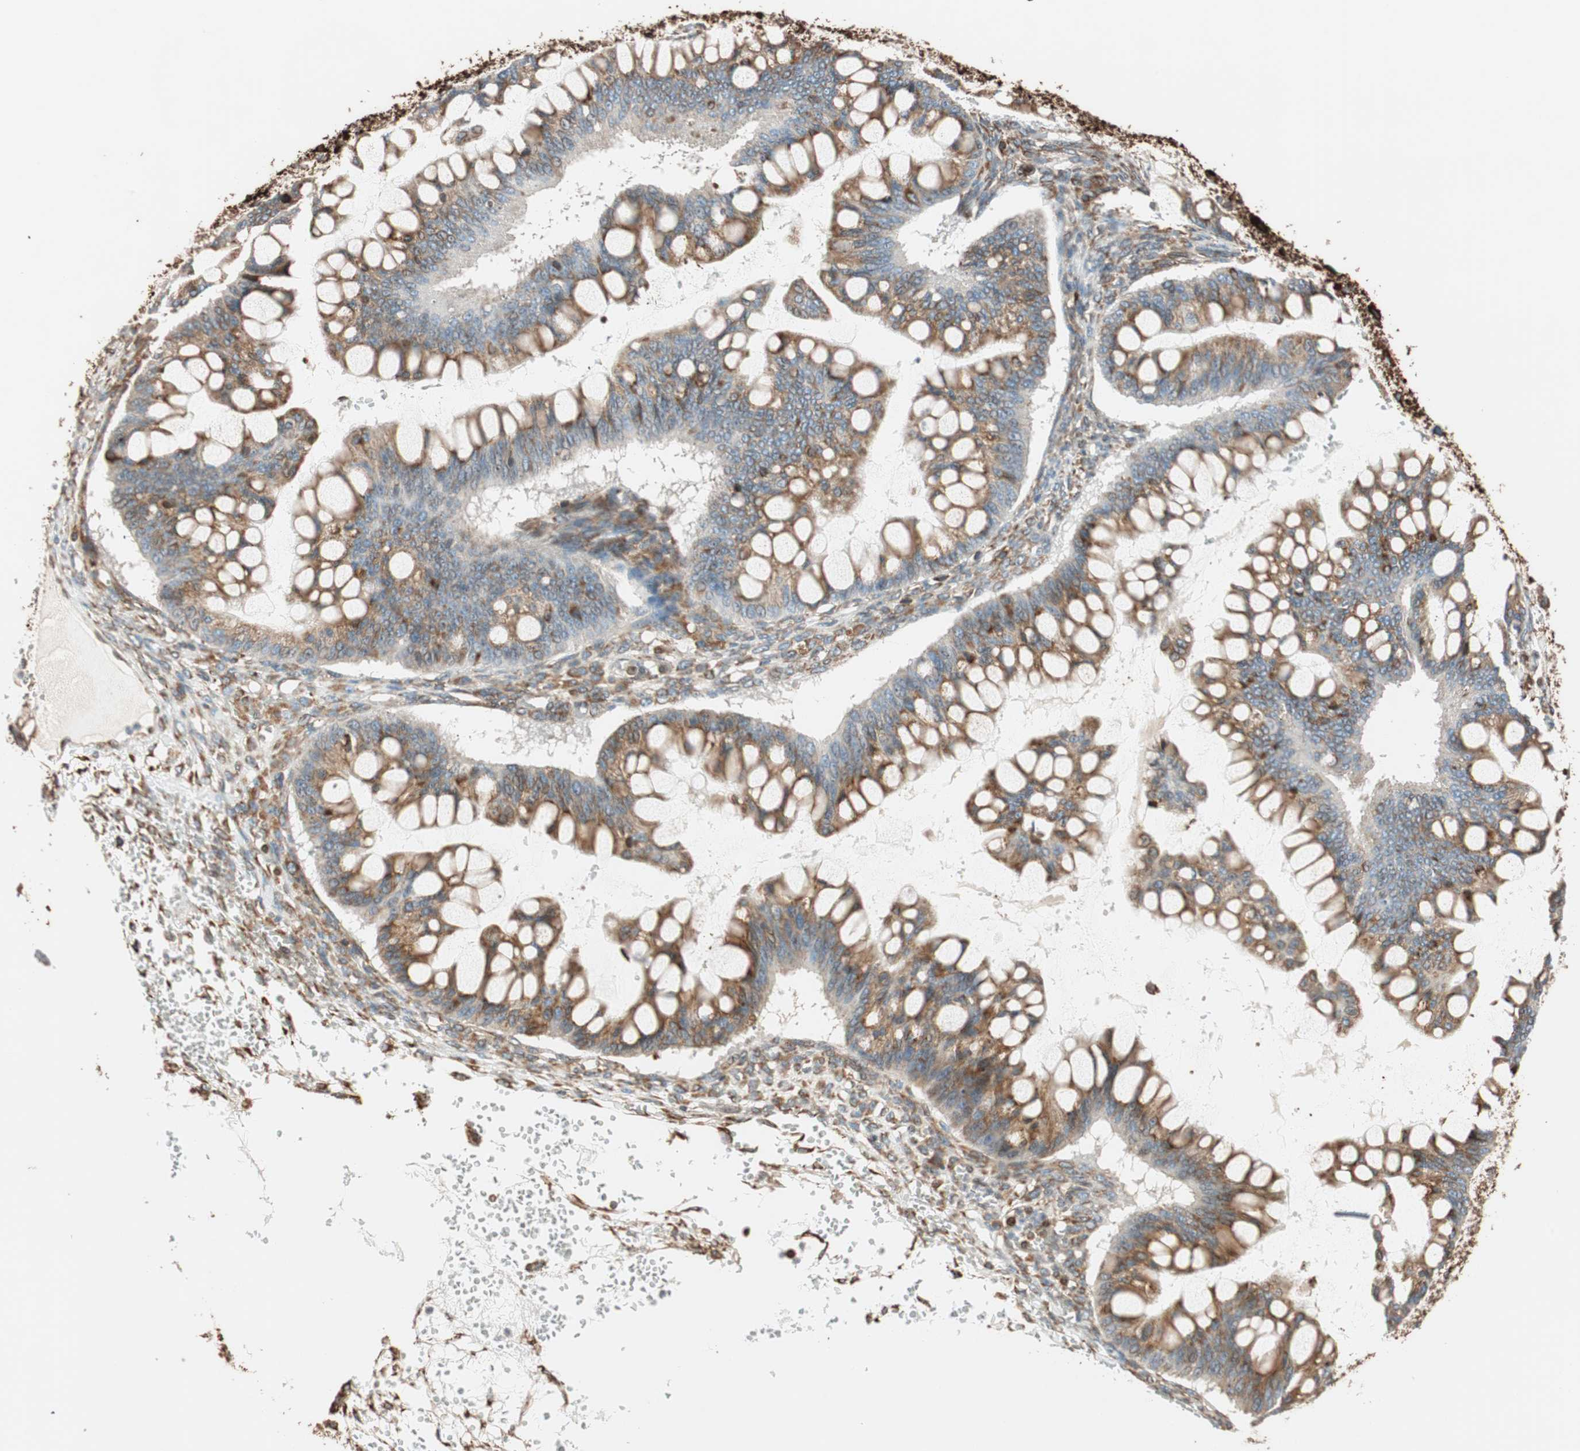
{"staining": {"intensity": "moderate", "quantity": ">75%", "location": "cytoplasmic/membranous"}, "tissue": "ovarian cancer", "cell_type": "Tumor cells", "image_type": "cancer", "snomed": [{"axis": "morphology", "description": "Cystadenocarcinoma, mucinous, NOS"}, {"axis": "topography", "description": "Ovary"}], "caption": "Ovarian cancer stained with a brown dye demonstrates moderate cytoplasmic/membranous positive expression in about >75% of tumor cells.", "gene": "PRKCSH", "patient": {"sex": "female", "age": 73}}